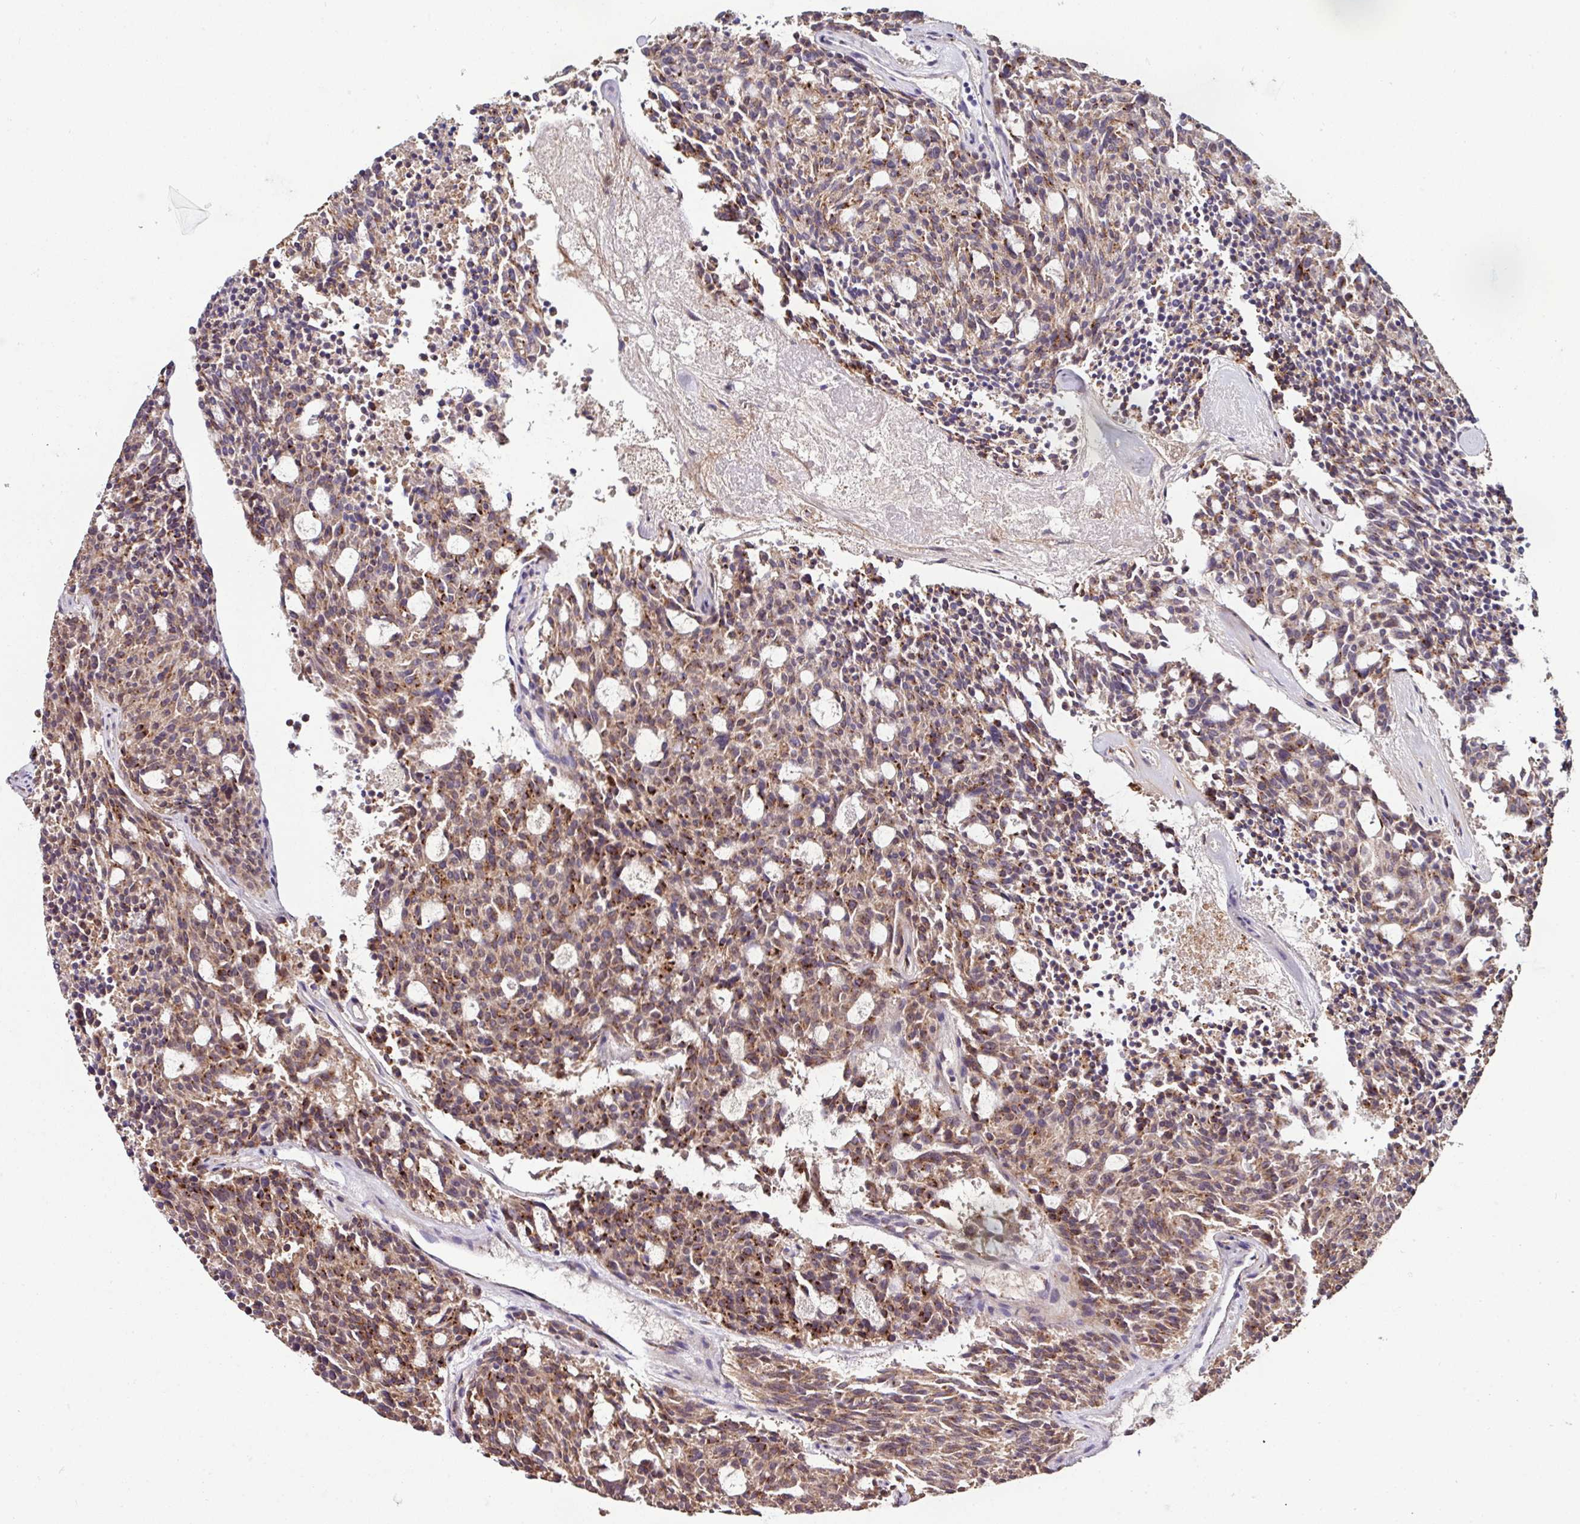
{"staining": {"intensity": "moderate", "quantity": ">75%", "location": "cytoplasmic/membranous"}, "tissue": "carcinoid", "cell_type": "Tumor cells", "image_type": "cancer", "snomed": [{"axis": "morphology", "description": "Carcinoid, malignant, NOS"}, {"axis": "topography", "description": "Pancreas"}], "caption": "DAB immunohistochemical staining of human carcinoid shows moderate cytoplasmic/membranous protein expression in about >75% of tumor cells. The protein is stained brown, and the nuclei are stained in blue (DAB (3,3'-diaminobenzidine) IHC with brightfield microscopy, high magnification).", "gene": "CPD", "patient": {"sex": "female", "age": 54}}